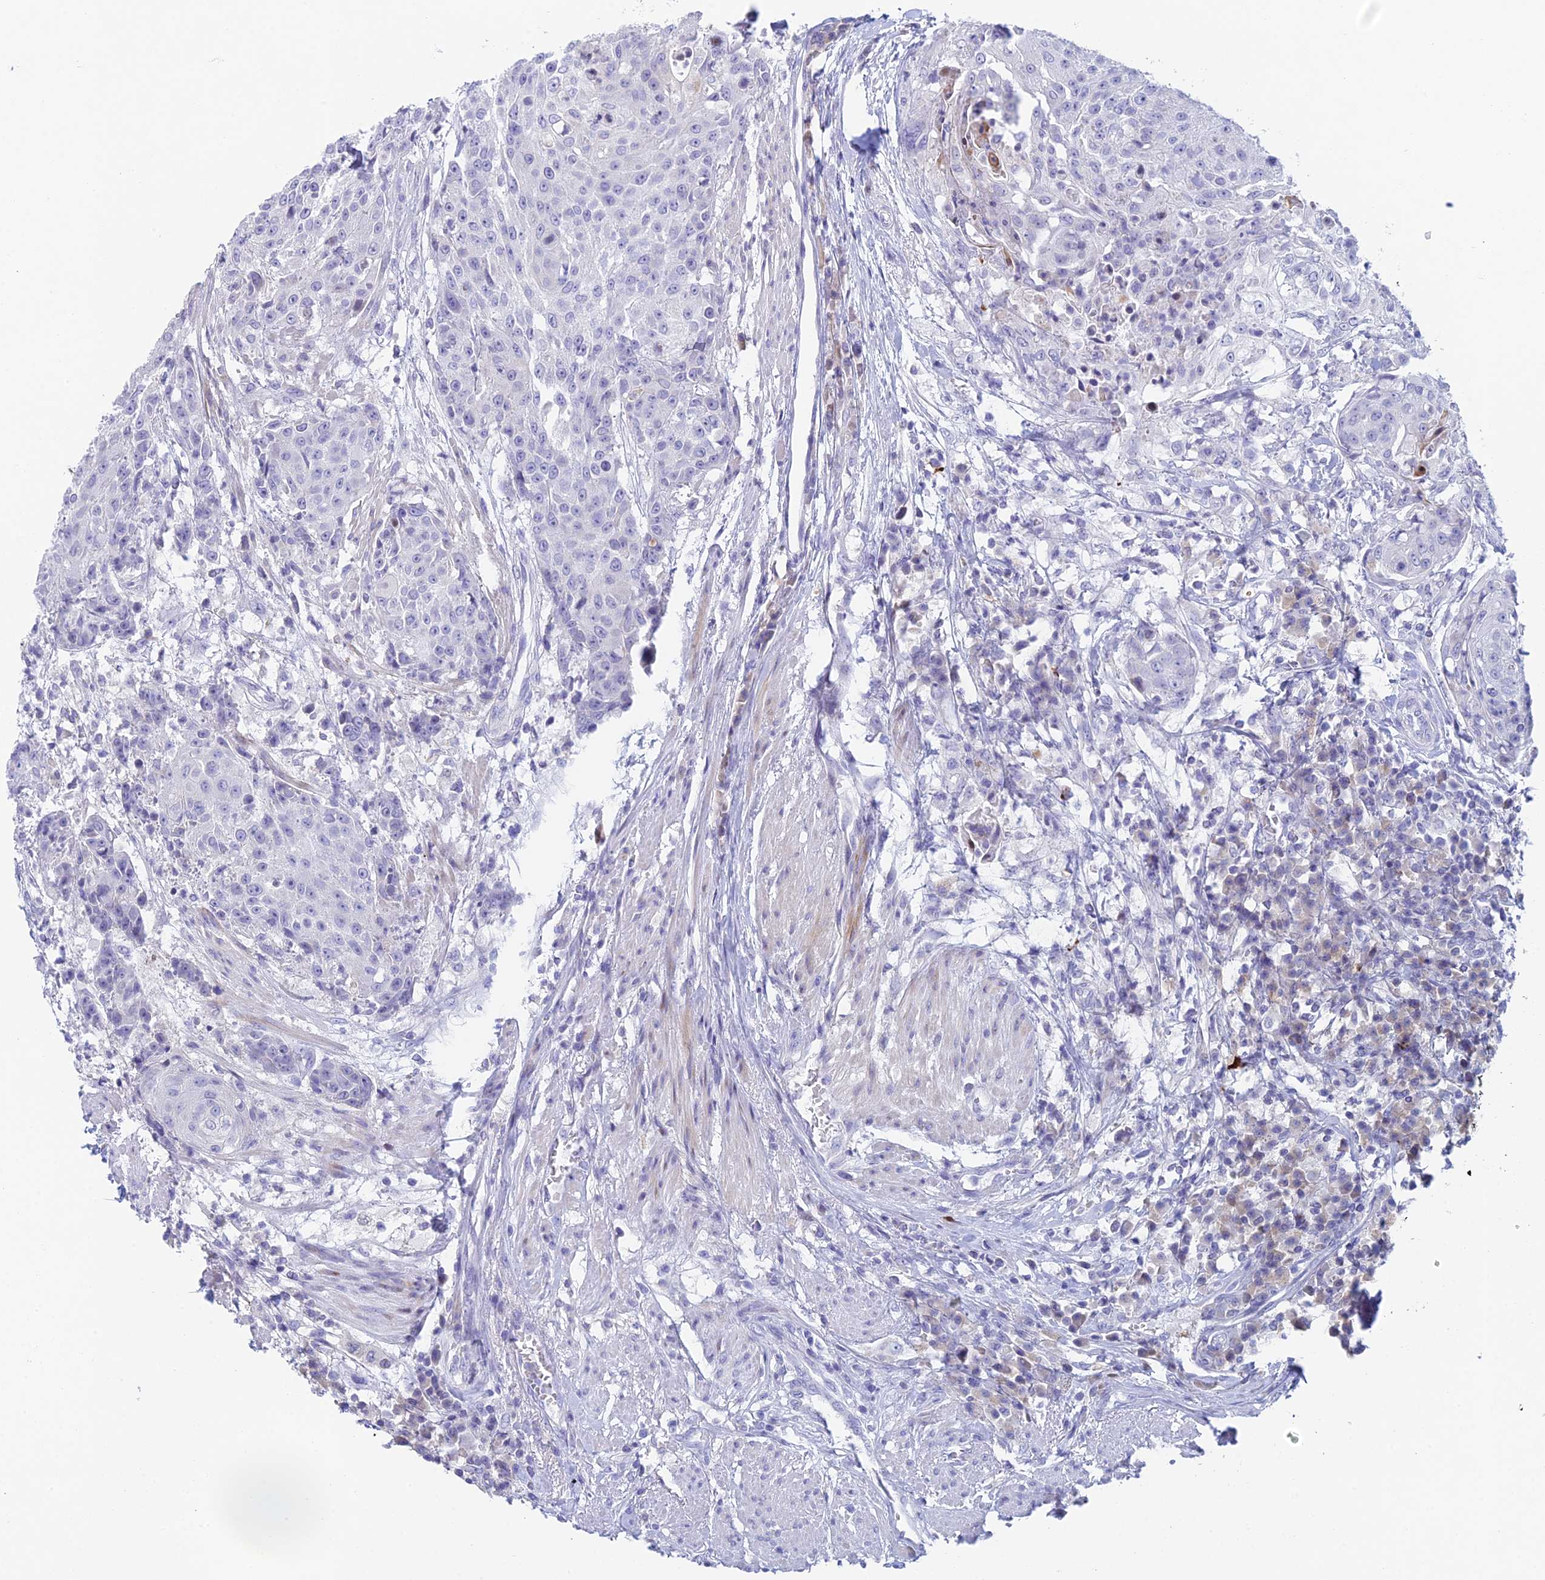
{"staining": {"intensity": "negative", "quantity": "none", "location": "none"}, "tissue": "urothelial cancer", "cell_type": "Tumor cells", "image_type": "cancer", "snomed": [{"axis": "morphology", "description": "Urothelial carcinoma, High grade"}, {"axis": "topography", "description": "Urinary bladder"}], "caption": "Tumor cells are negative for protein expression in human urothelial cancer.", "gene": "REXO5", "patient": {"sex": "female", "age": 63}}